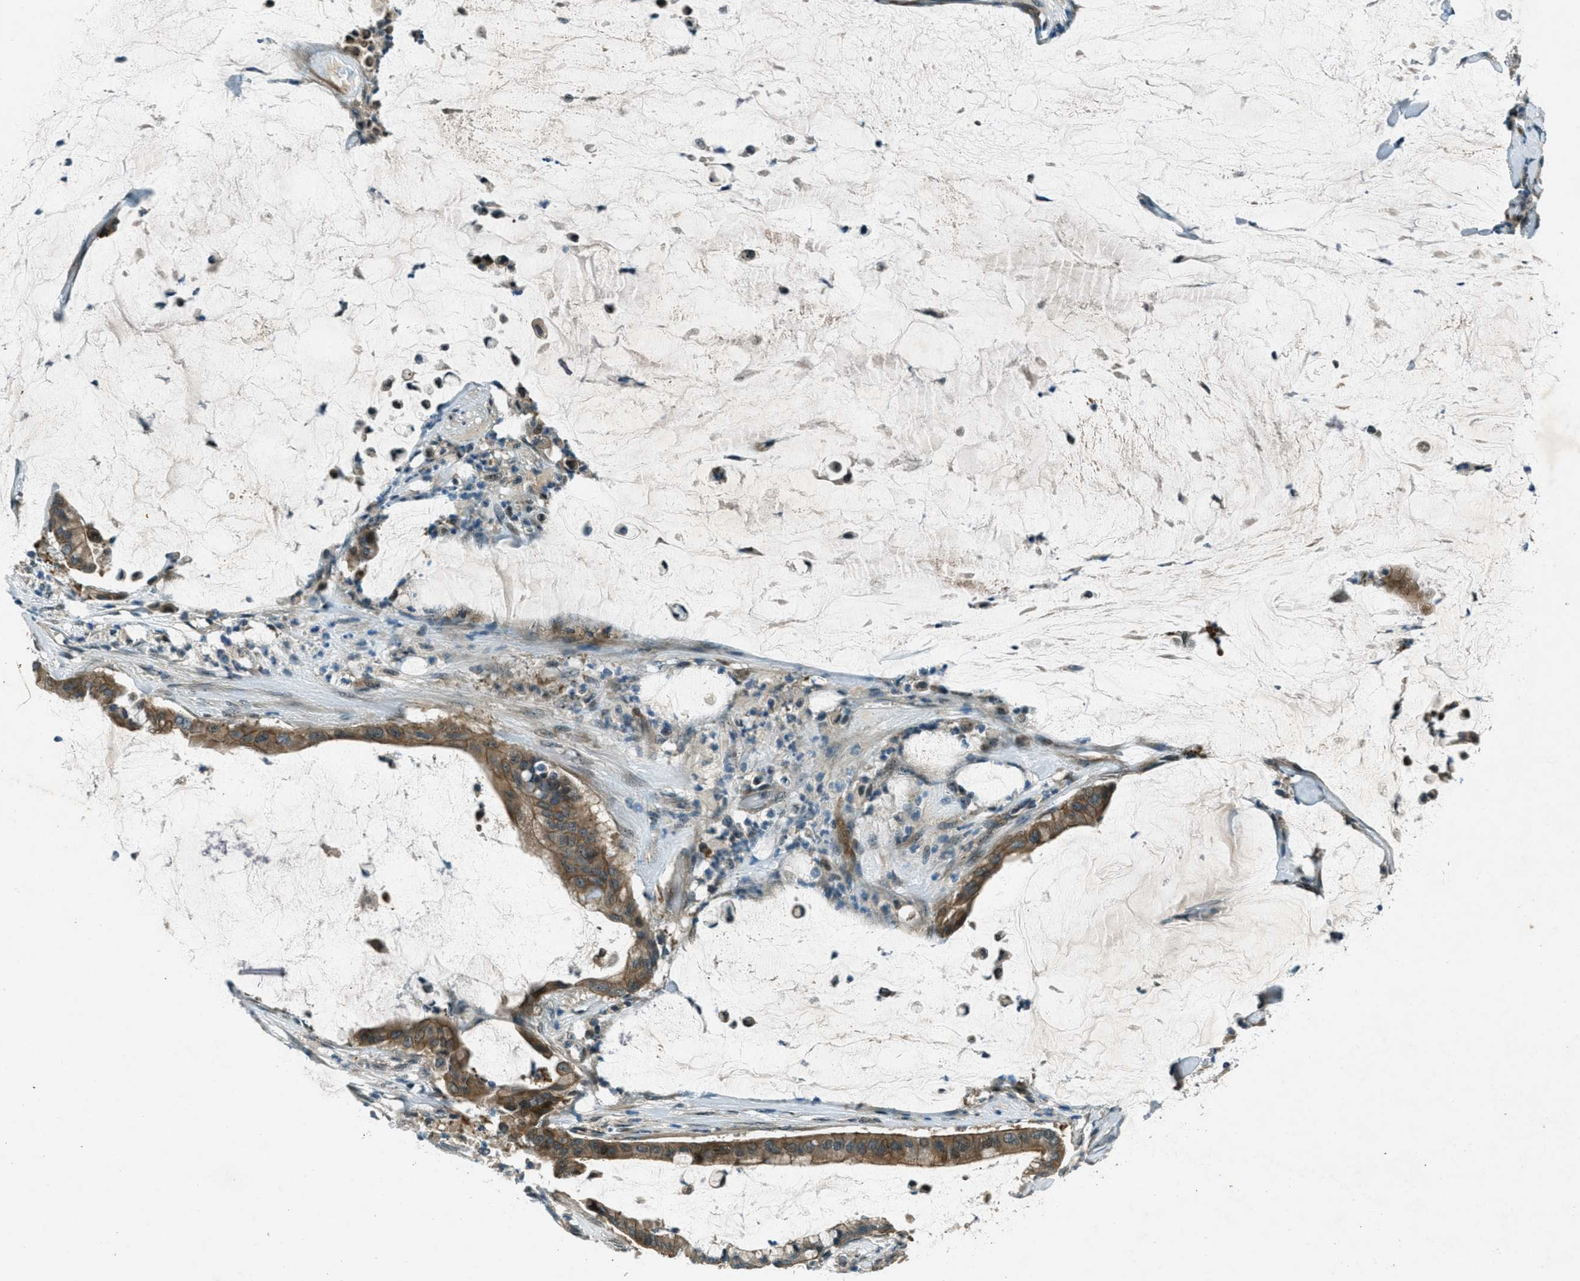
{"staining": {"intensity": "moderate", "quantity": ">75%", "location": "cytoplasmic/membranous"}, "tissue": "pancreatic cancer", "cell_type": "Tumor cells", "image_type": "cancer", "snomed": [{"axis": "morphology", "description": "Adenocarcinoma, NOS"}, {"axis": "topography", "description": "Pancreas"}], "caption": "An IHC micrograph of tumor tissue is shown. Protein staining in brown highlights moderate cytoplasmic/membranous positivity in pancreatic cancer within tumor cells.", "gene": "STK11", "patient": {"sex": "male", "age": 41}}